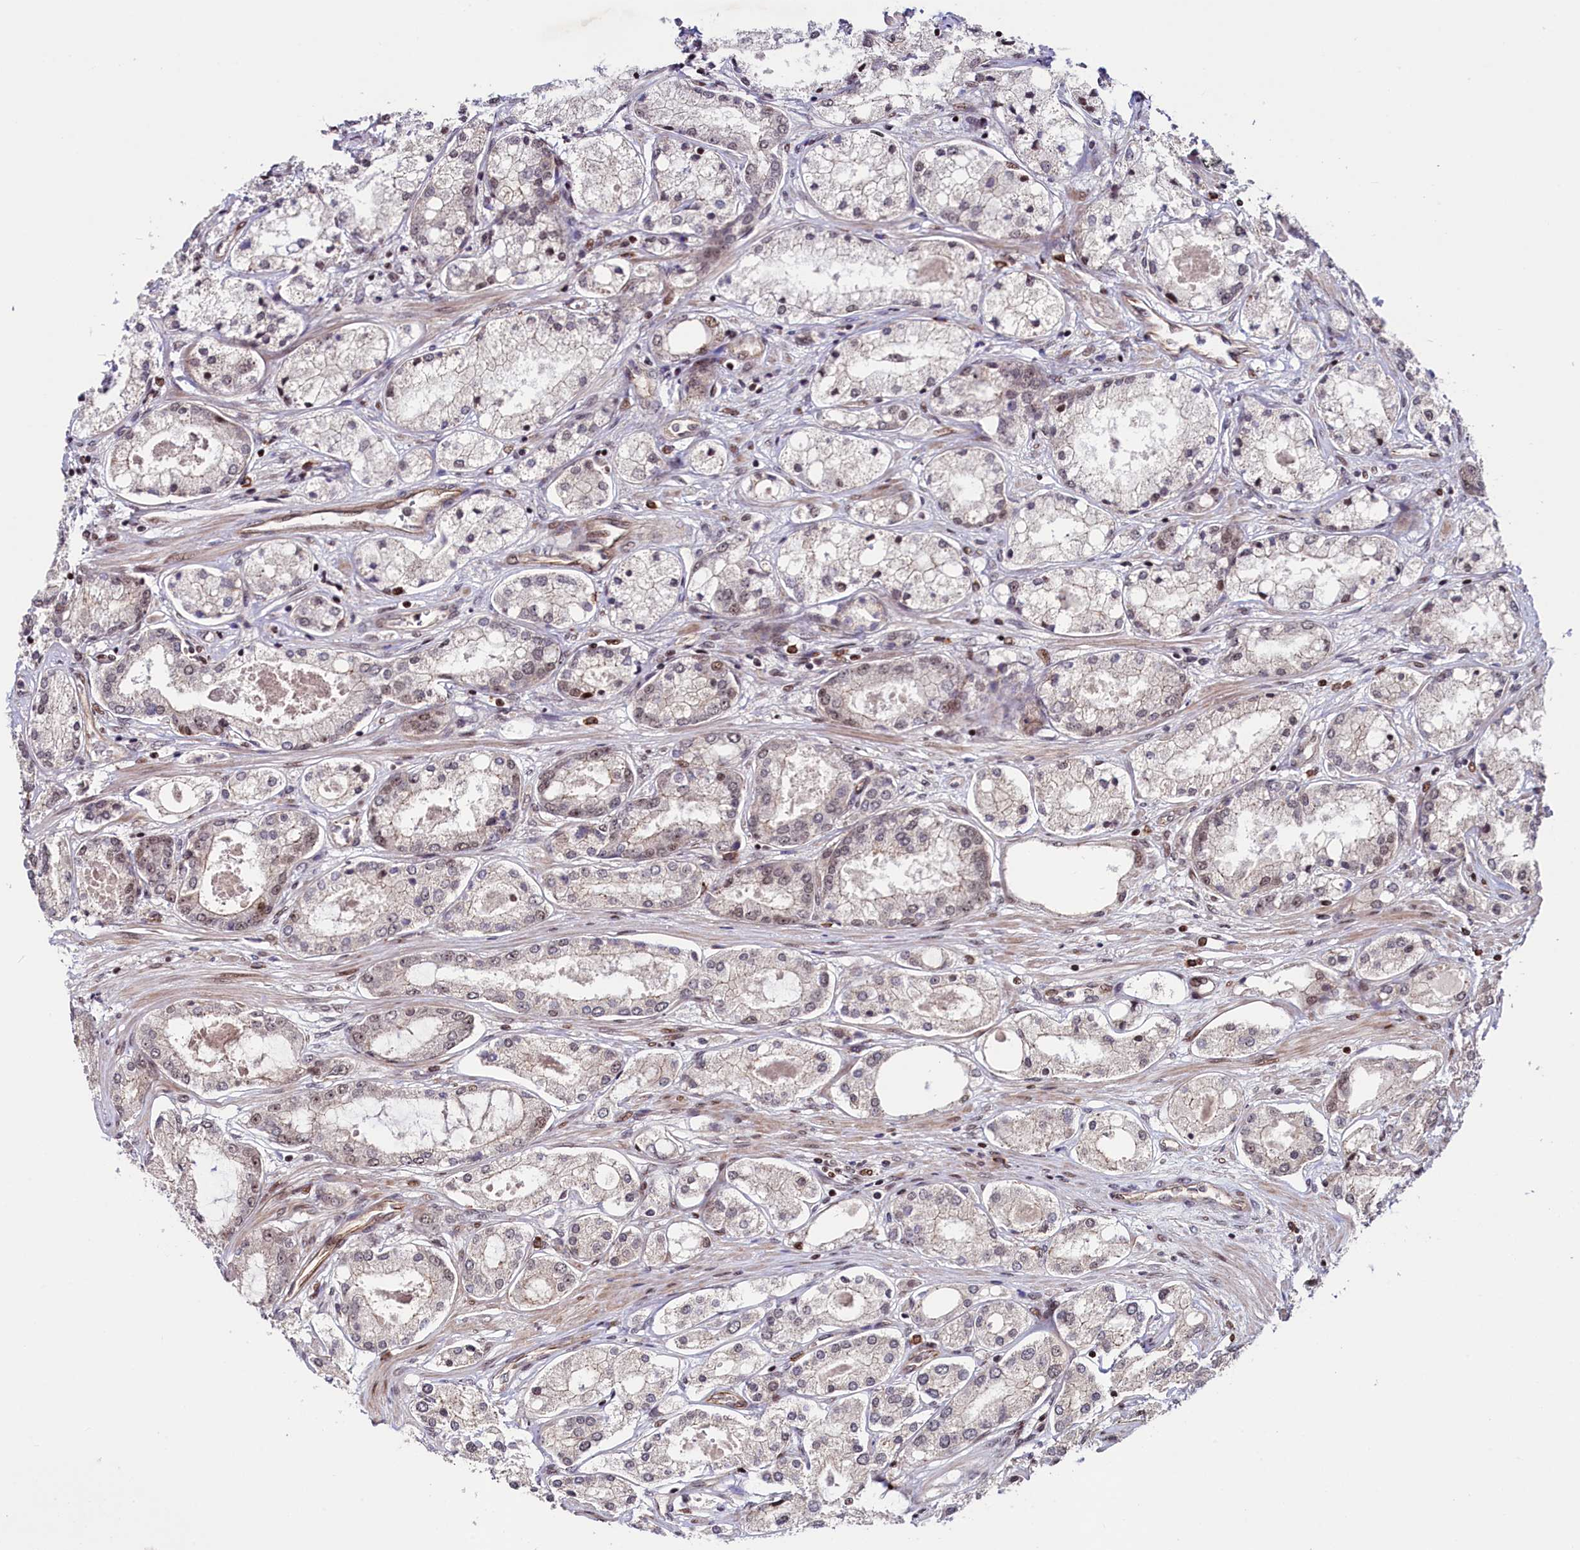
{"staining": {"intensity": "weak", "quantity": "<25%", "location": "nuclear"}, "tissue": "prostate cancer", "cell_type": "Tumor cells", "image_type": "cancer", "snomed": [{"axis": "morphology", "description": "Adenocarcinoma, Low grade"}, {"axis": "topography", "description": "Prostate"}], "caption": "A photomicrograph of human prostate cancer (low-grade adenocarcinoma) is negative for staining in tumor cells.", "gene": "LEO1", "patient": {"sex": "male", "age": 68}}